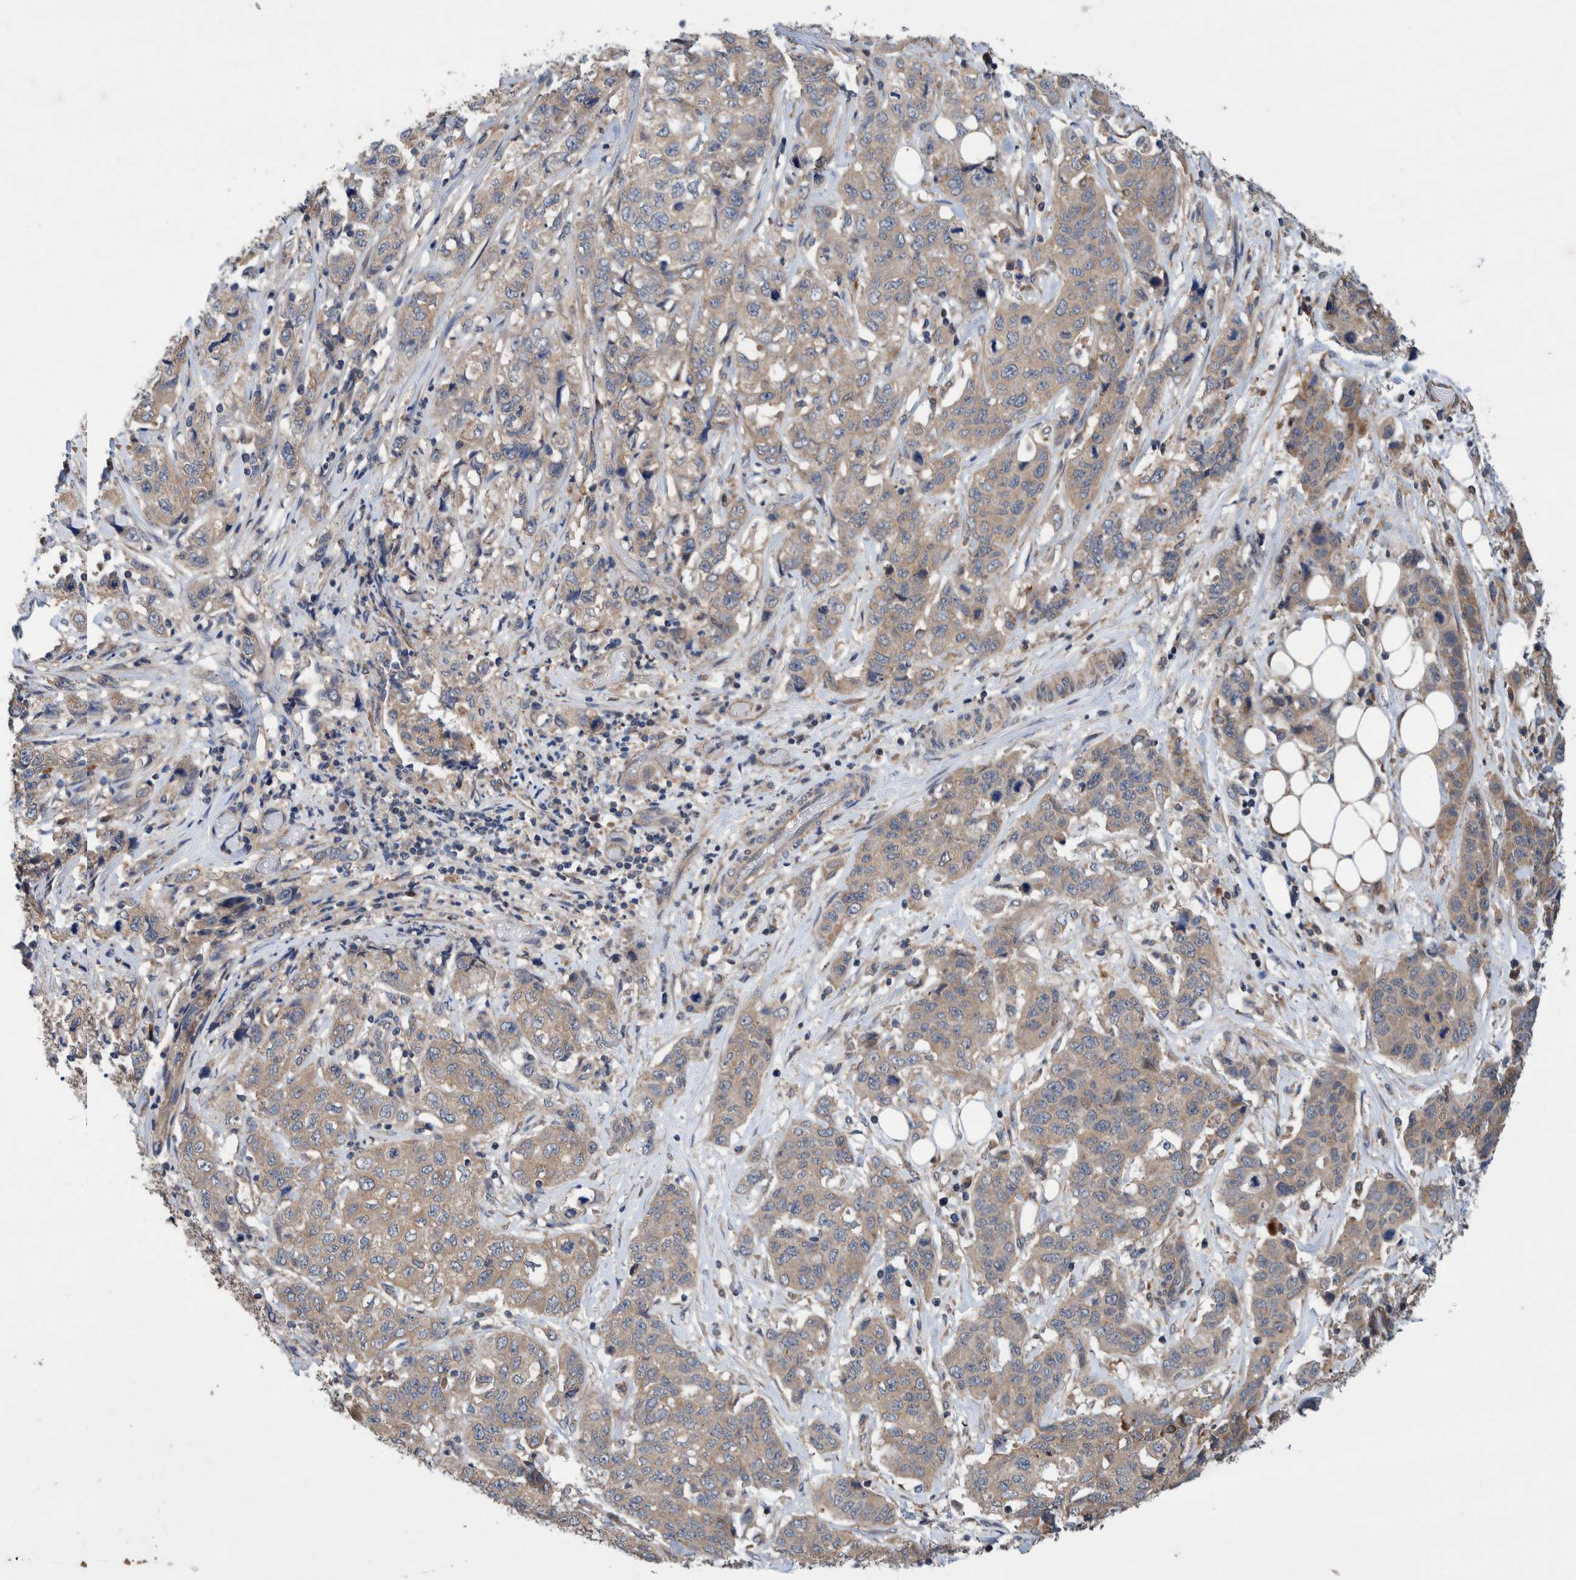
{"staining": {"intensity": "weak", "quantity": "<25%", "location": "cytoplasmic/membranous"}, "tissue": "stomach cancer", "cell_type": "Tumor cells", "image_type": "cancer", "snomed": [{"axis": "morphology", "description": "Adenocarcinoma, NOS"}, {"axis": "topography", "description": "Stomach"}], "caption": "An image of stomach cancer stained for a protein displays no brown staining in tumor cells. Brightfield microscopy of immunohistochemistry stained with DAB (brown) and hematoxylin (blue), captured at high magnification.", "gene": "PIK3R6", "patient": {"sex": "male", "age": 48}}